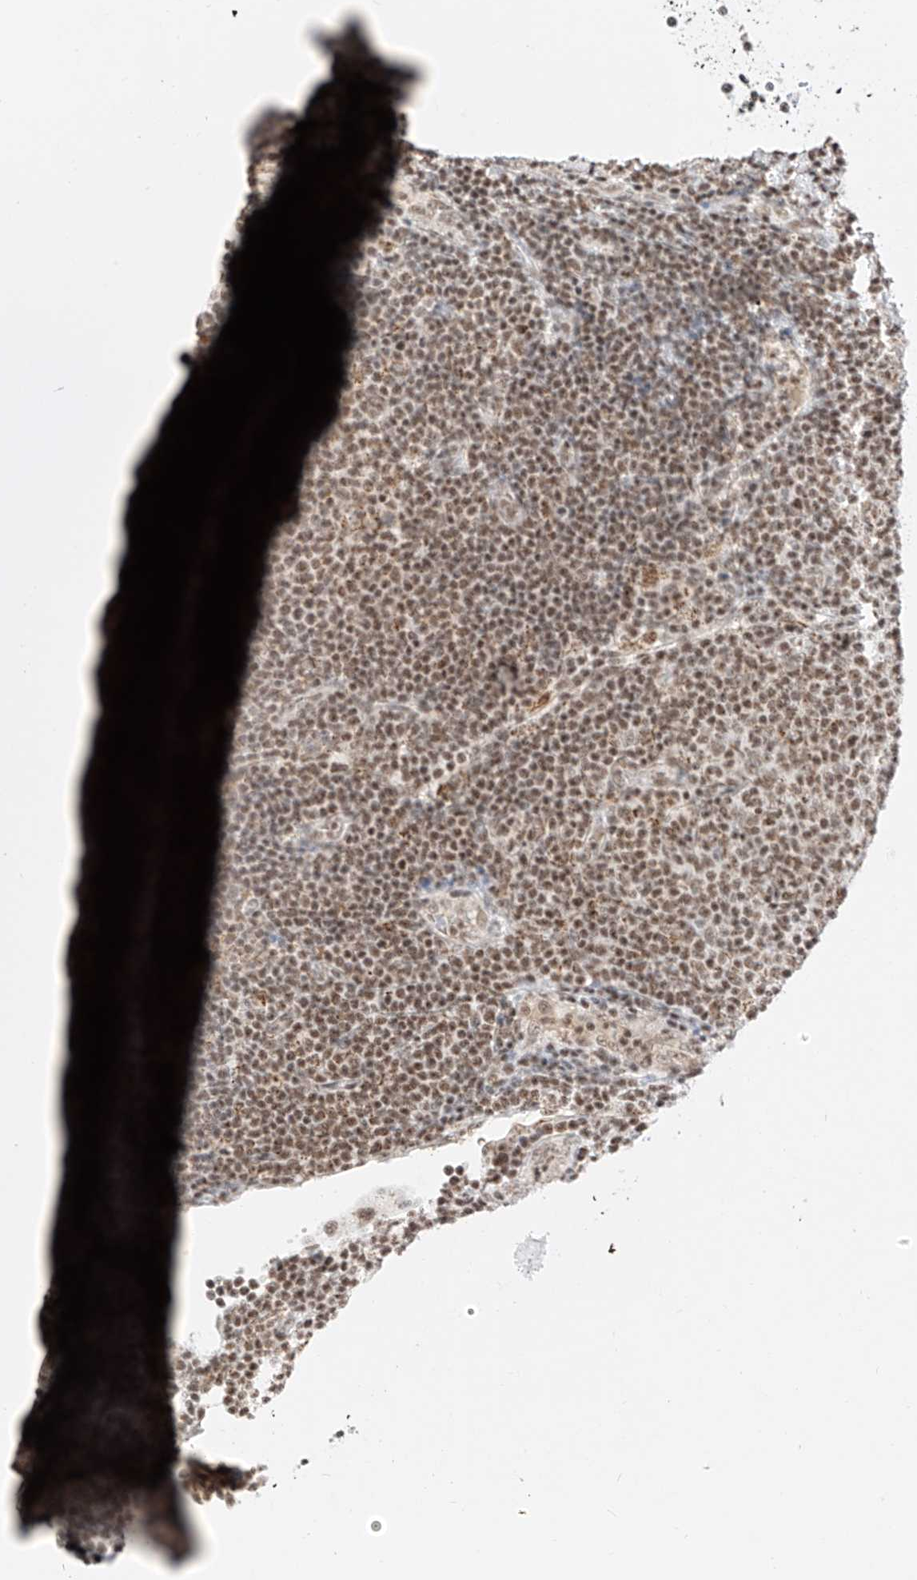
{"staining": {"intensity": "moderate", "quantity": ">75%", "location": "nuclear"}, "tissue": "lymphoma", "cell_type": "Tumor cells", "image_type": "cancer", "snomed": [{"axis": "morphology", "description": "Malignant lymphoma, non-Hodgkin's type, Low grade"}, {"axis": "topography", "description": "Lymph node"}], "caption": "Moderate nuclear expression for a protein is present in about >75% of tumor cells of malignant lymphoma, non-Hodgkin's type (low-grade) using immunohistochemistry.", "gene": "NRF1", "patient": {"sex": "male", "age": 66}}